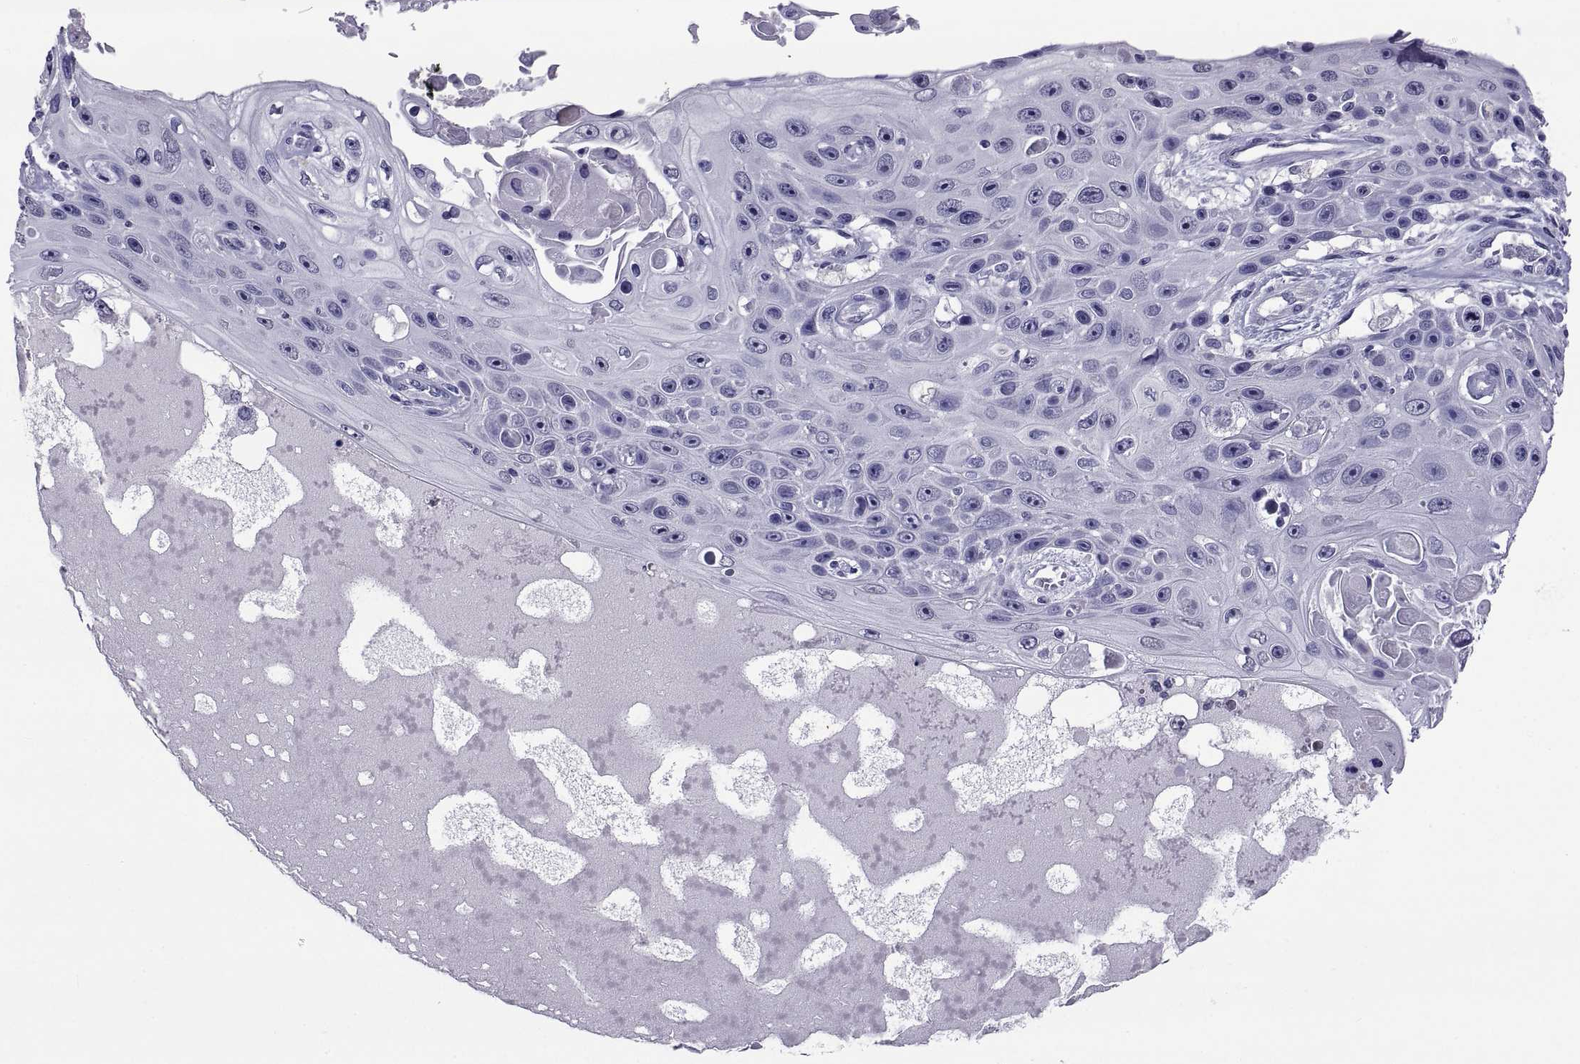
{"staining": {"intensity": "negative", "quantity": "none", "location": "none"}, "tissue": "skin cancer", "cell_type": "Tumor cells", "image_type": "cancer", "snomed": [{"axis": "morphology", "description": "Squamous cell carcinoma, NOS"}, {"axis": "topography", "description": "Skin"}], "caption": "High magnification brightfield microscopy of skin squamous cell carcinoma stained with DAB (brown) and counterstained with hematoxylin (blue): tumor cells show no significant positivity.", "gene": "TGFBR3L", "patient": {"sex": "male", "age": 82}}